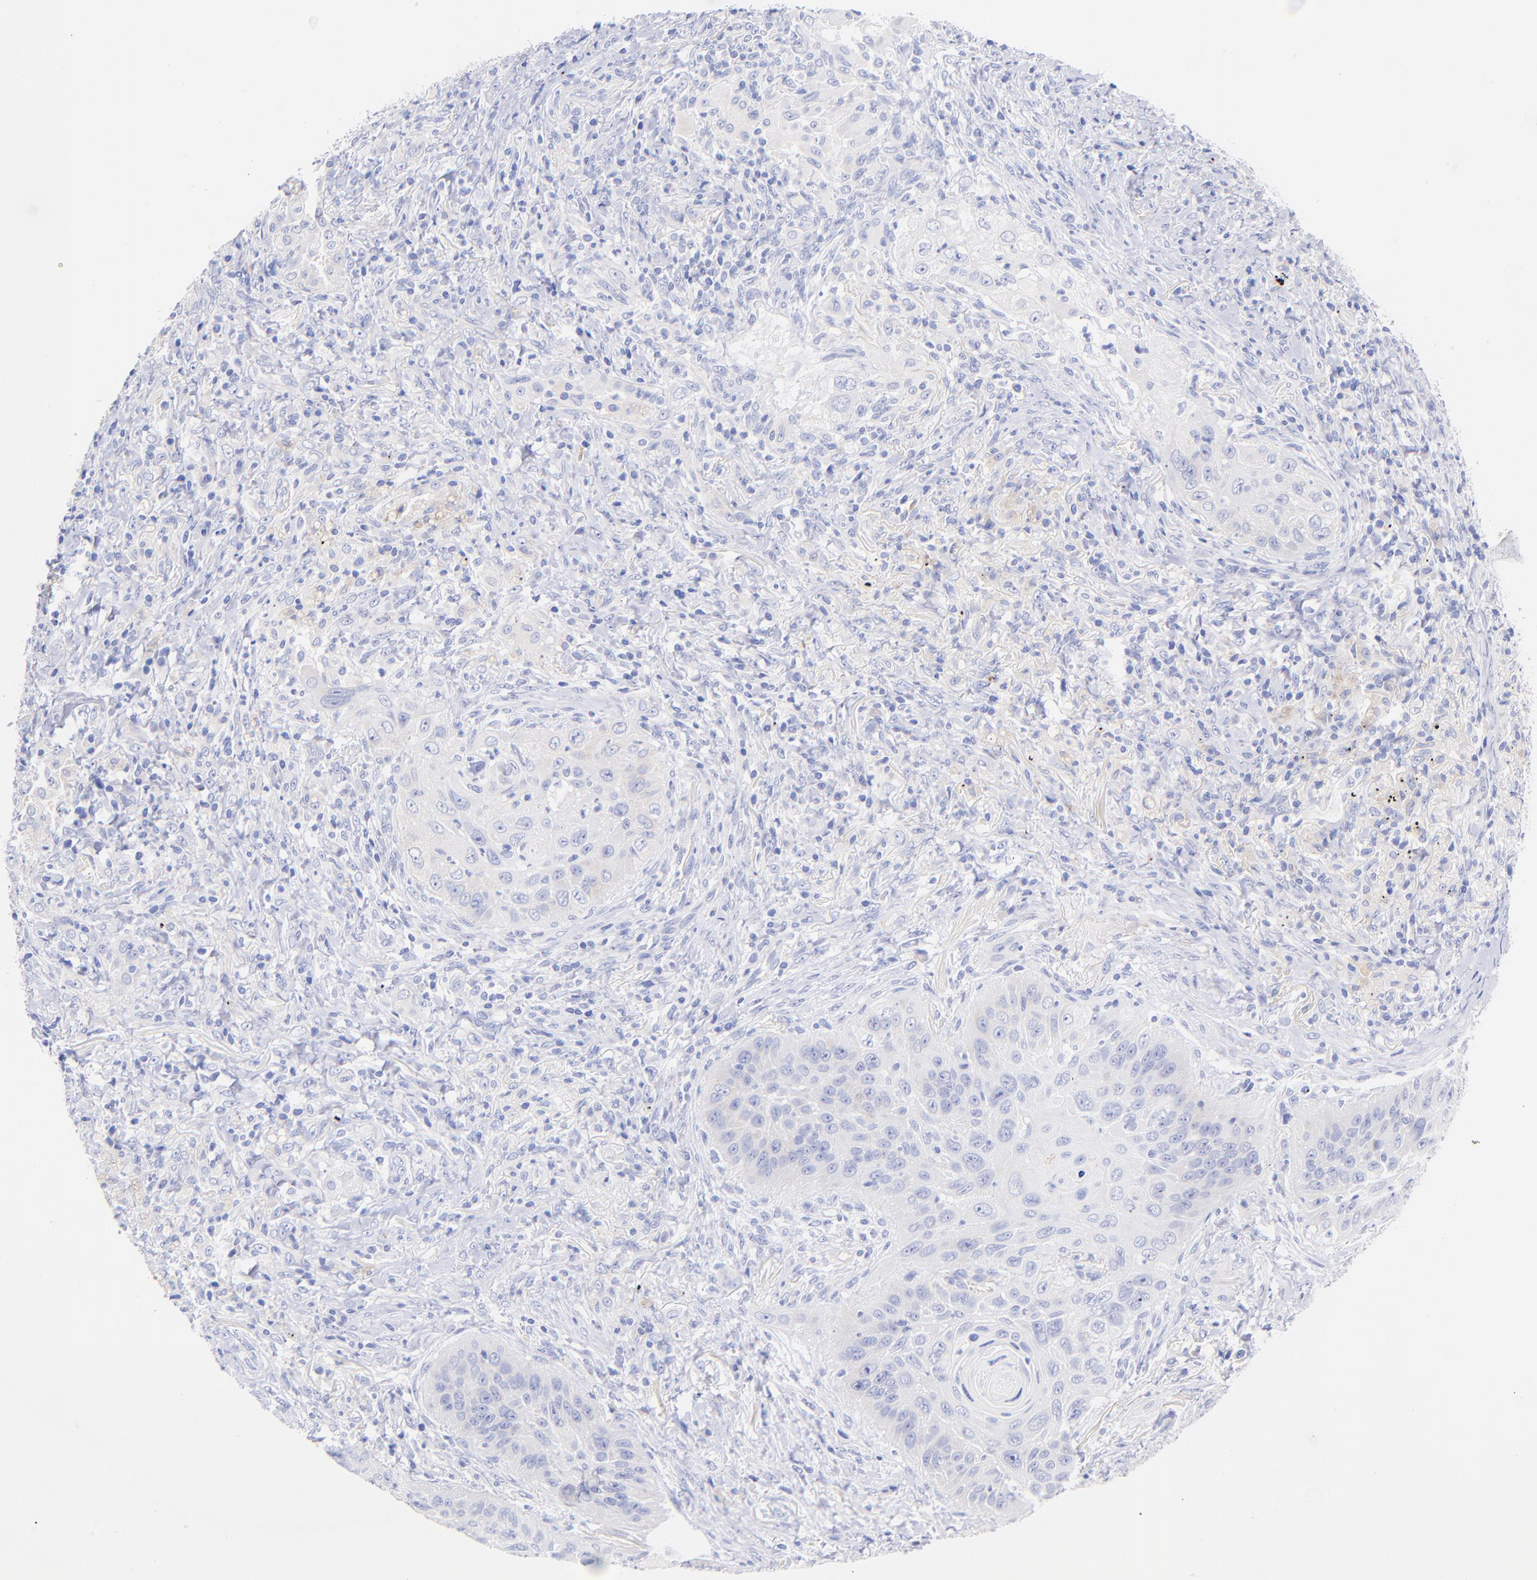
{"staining": {"intensity": "negative", "quantity": "none", "location": "none"}, "tissue": "lung cancer", "cell_type": "Tumor cells", "image_type": "cancer", "snomed": [{"axis": "morphology", "description": "Squamous cell carcinoma, NOS"}, {"axis": "topography", "description": "Lung"}], "caption": "High power microscopy photomicrograph of an immunohistochemistry micrograph of lung squamous cell carcinoma, revealing no significant positivity in tumor cells.", "gene": "GPHN", "patient": {"sex": "female", "age": 67}}